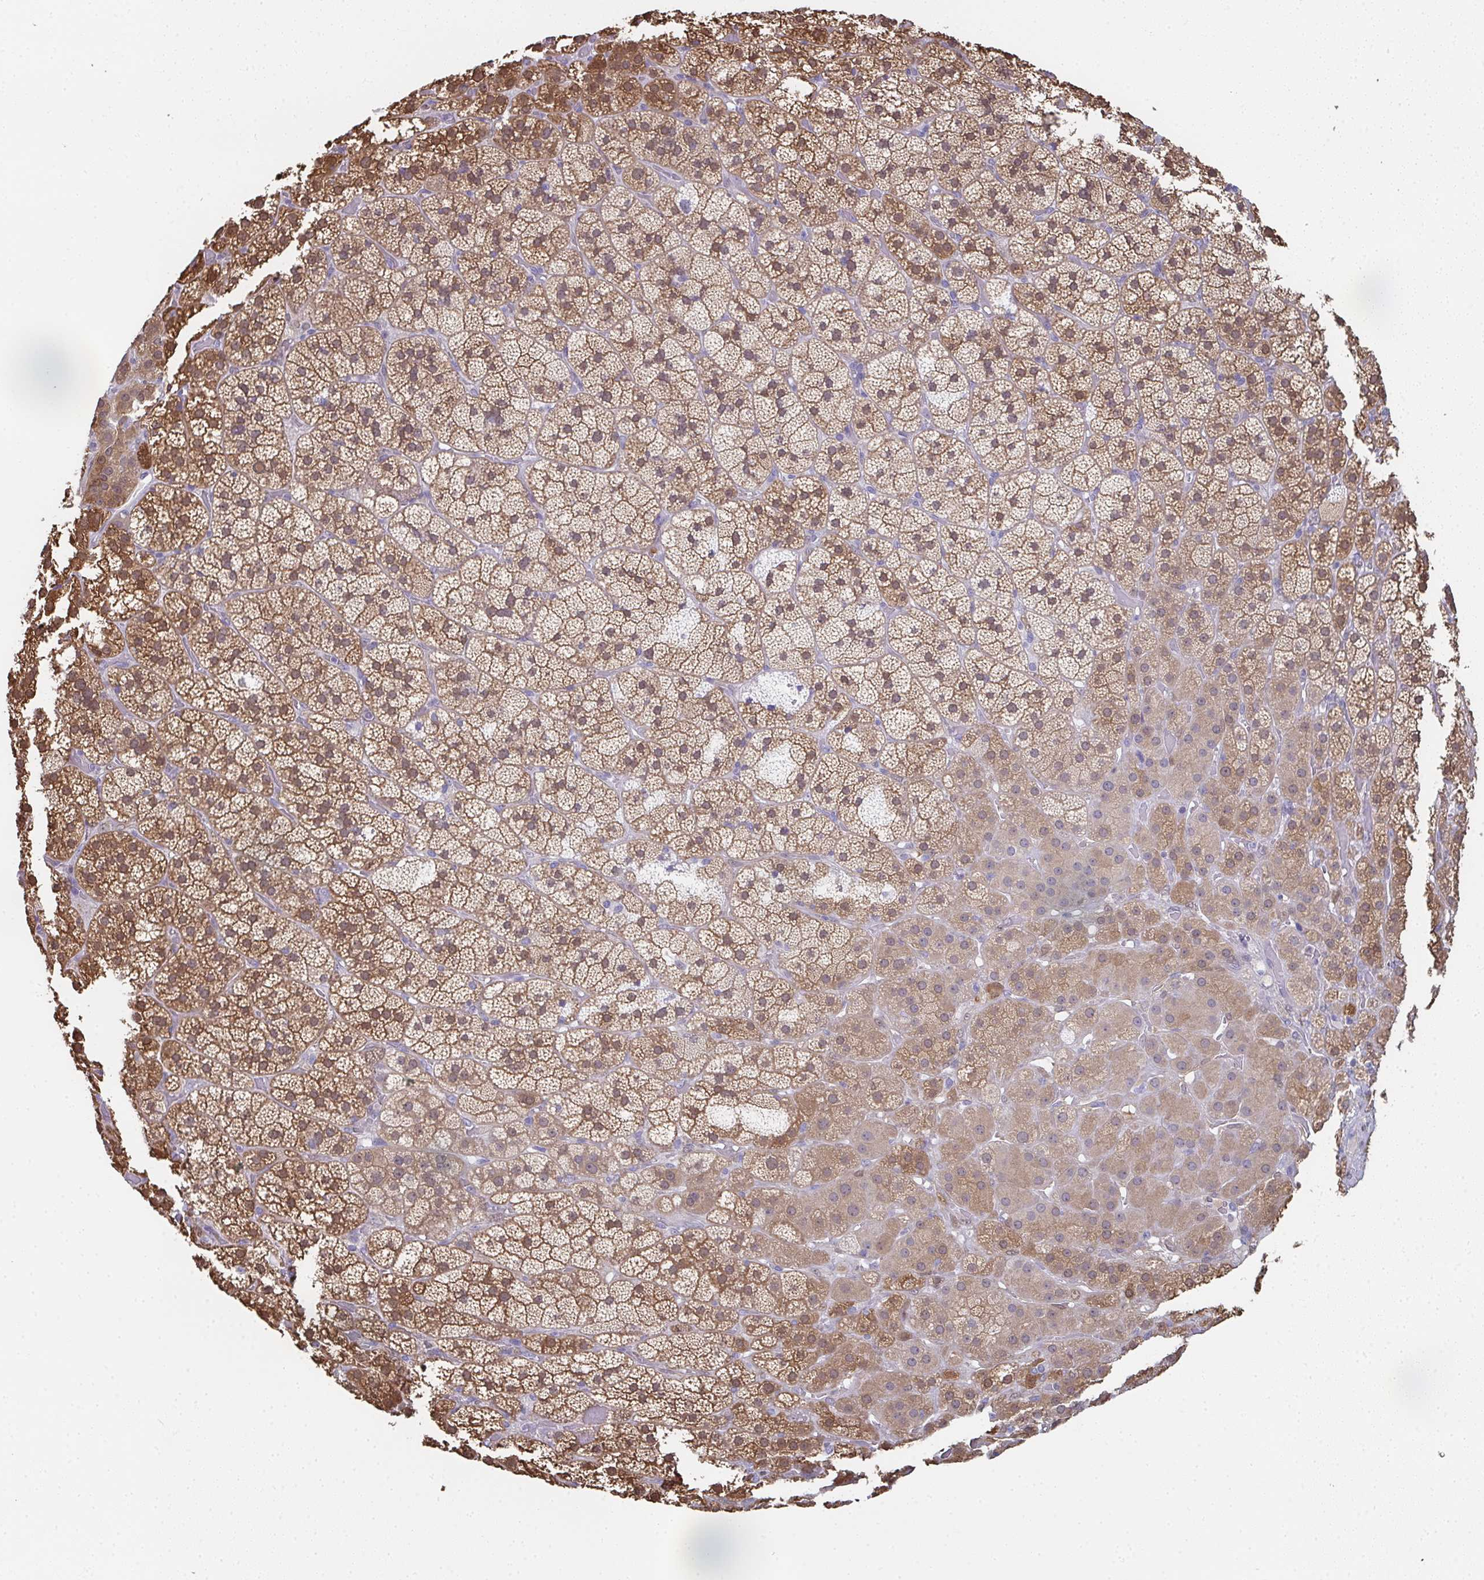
{"staining": {"intensity": "moderate", "quantity": ">75%", "location": "cytoplasmic/membranous"}, "tissue": "adrenal gland", "cell_type": "Glandular cells", "image_type": "normal", "snomed": [{"axis": "morphology", "description": "Normal tissue, NOS"}, {"axis": "topography", "description": "Adrenal gland"}], "caption": "The immunohistochemical stain highlights moderate cytoplasmic/membranous positivity in glandular cells of unremarkable adrenal gland.", "gene": "RBP1", "patient": {"sex": "male", "age": 57}}